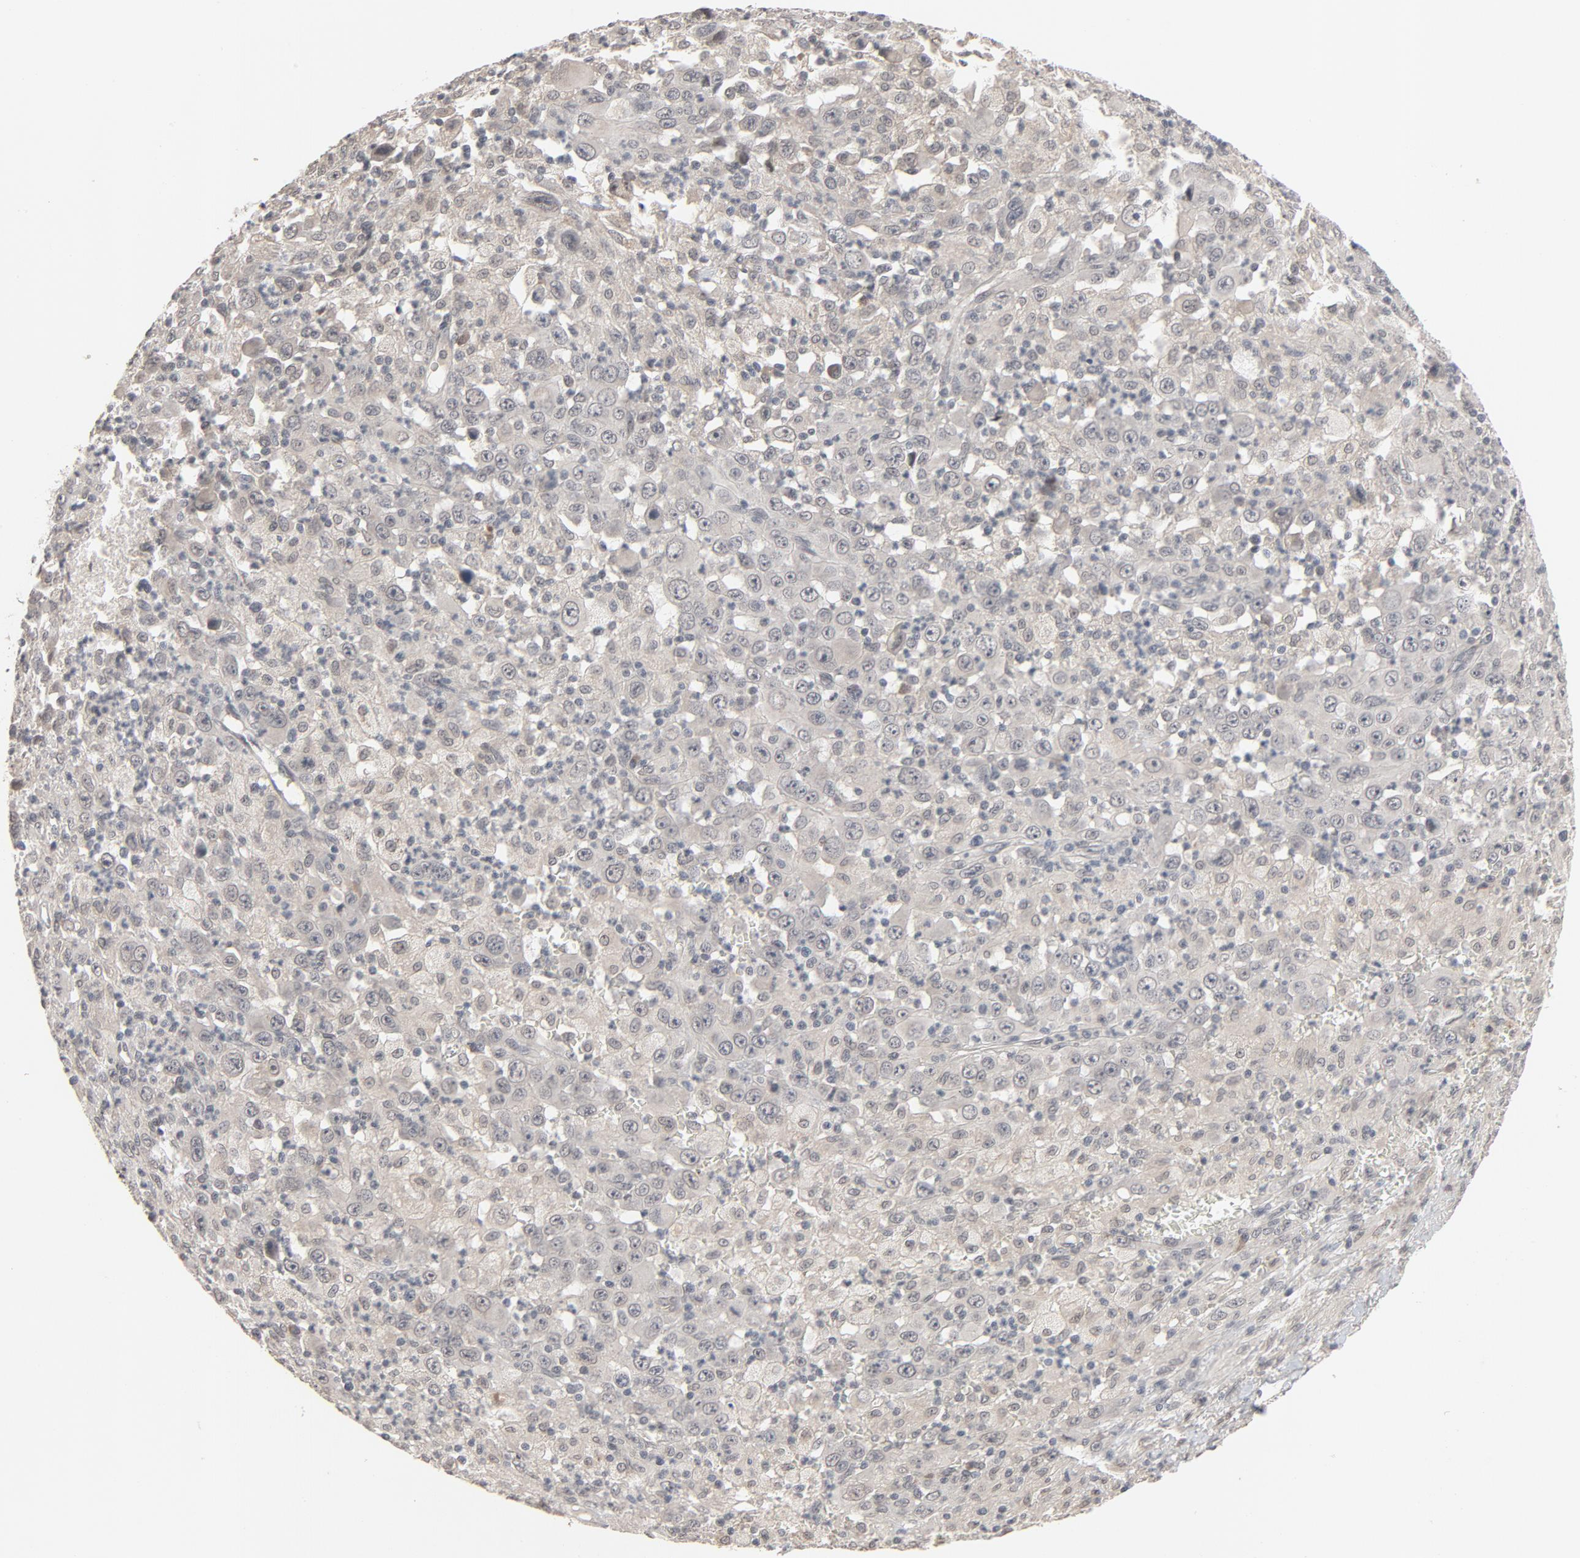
{"staining": {"intensity": "negative", "quantity": "none", "location": "none"}, "tissue": "melanoma", "cell_type": "Tumor cells", "image_type": "cancer", "snomed": [{"axis": "morphology", "description": "Malignant melanoma, Metastatic site"}, {"axis": "topography", "description": "Skin"}], "caption": "A histopathology image of human melanoma is negative for staining in tumor cells. Nuclei are stained in blue.", "gene": "MT3", "patient": {"sex": "female", "age": 56}}